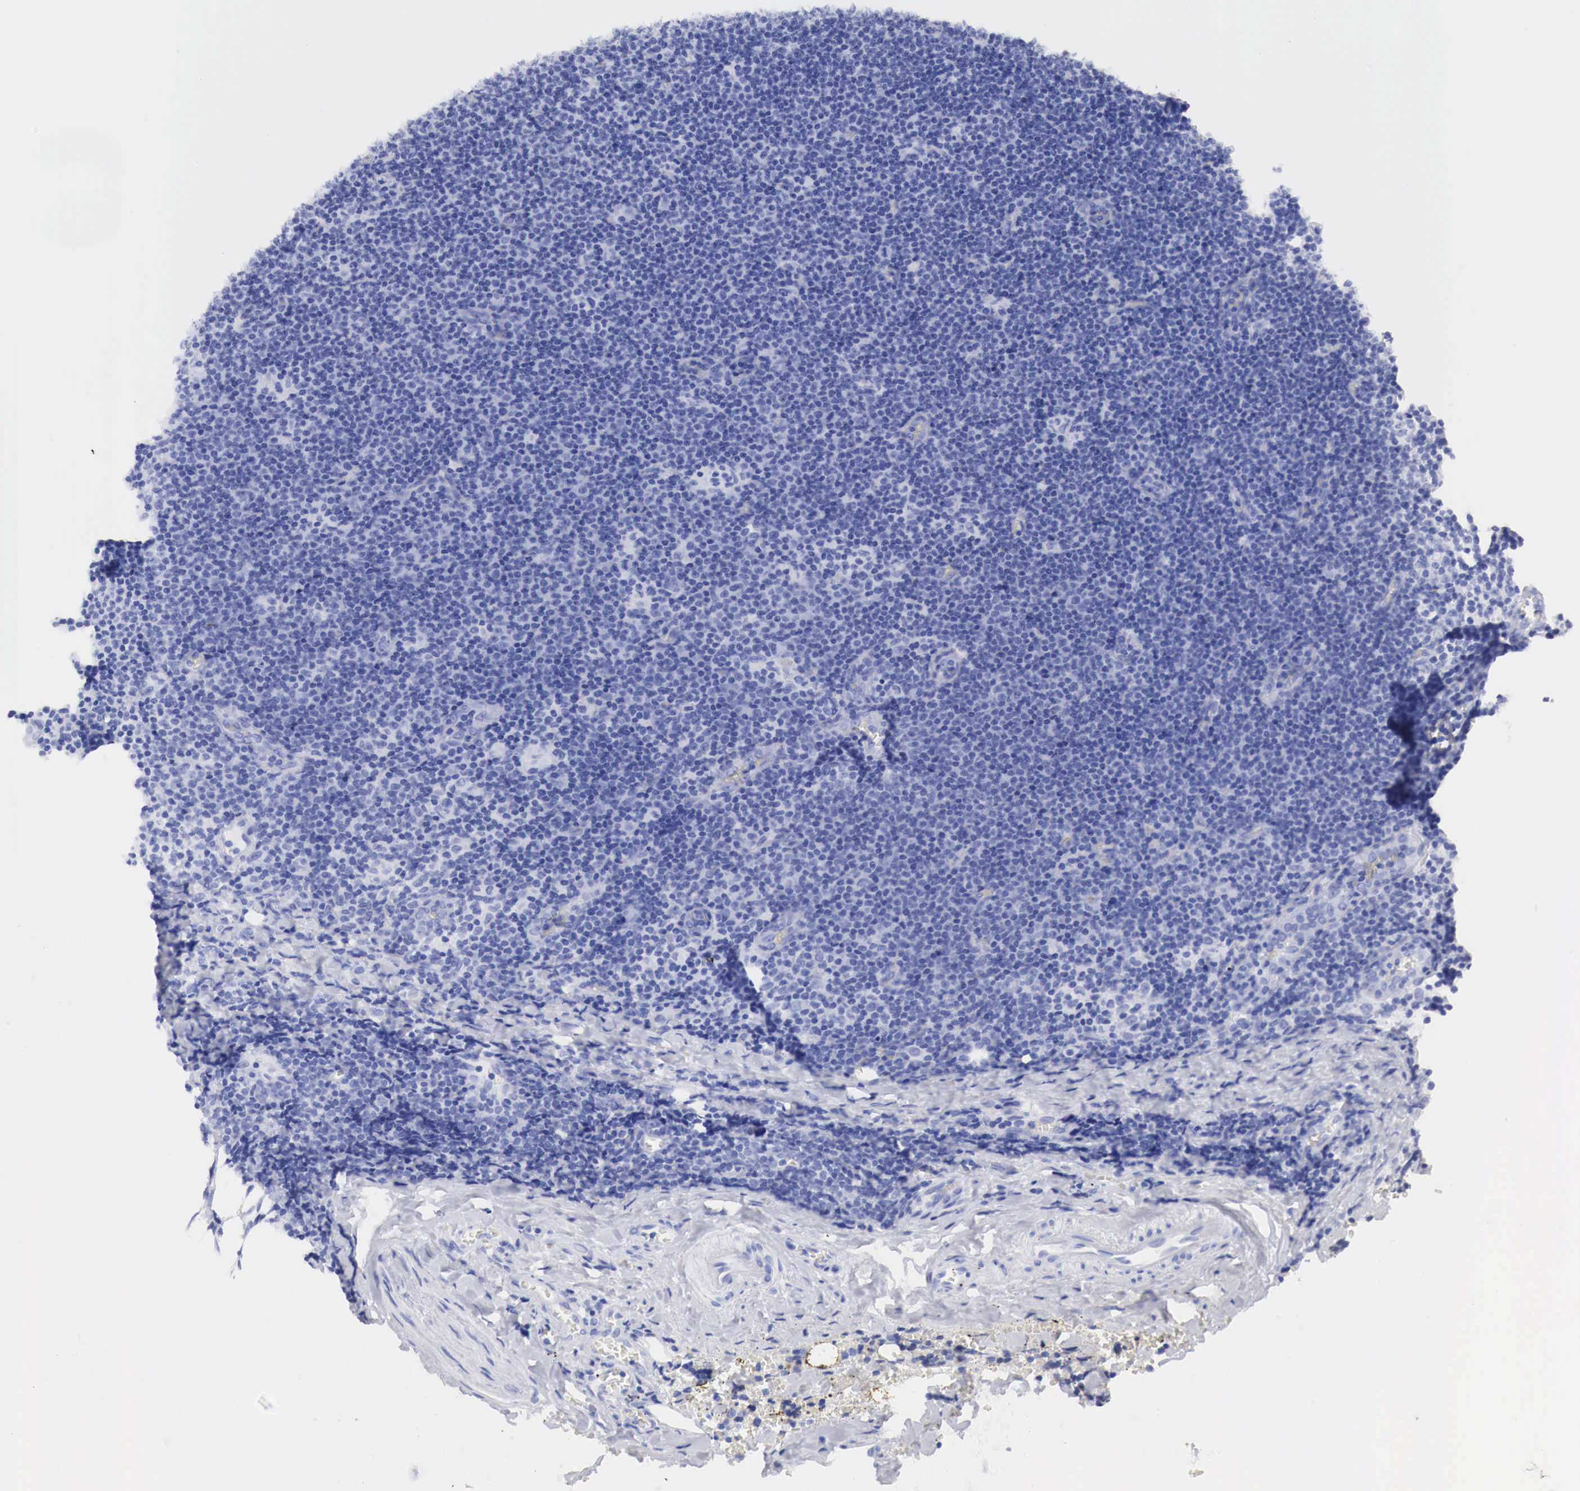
{"staining": {"intensity": "negative", "quantity": "none", "location": "none"}, "tissue": "lymphoma", "cell_type": "Tumor cells", "image_type": "cancer", "snomed": [{"axis": "morphology", "description": "Malignant lymphoma, non-Hodgkin's type, Low grade"}, {"axis": "topography", "description": "Lymph node"}], "caption": "Immunohistochemical staining of human lymphoma shows no significant staining in tumor cells. (DAB immunohistochemistry with hematoxylin counter stain).", "gene": "TYR", "patient": {"sex": "male", "age": 57}}